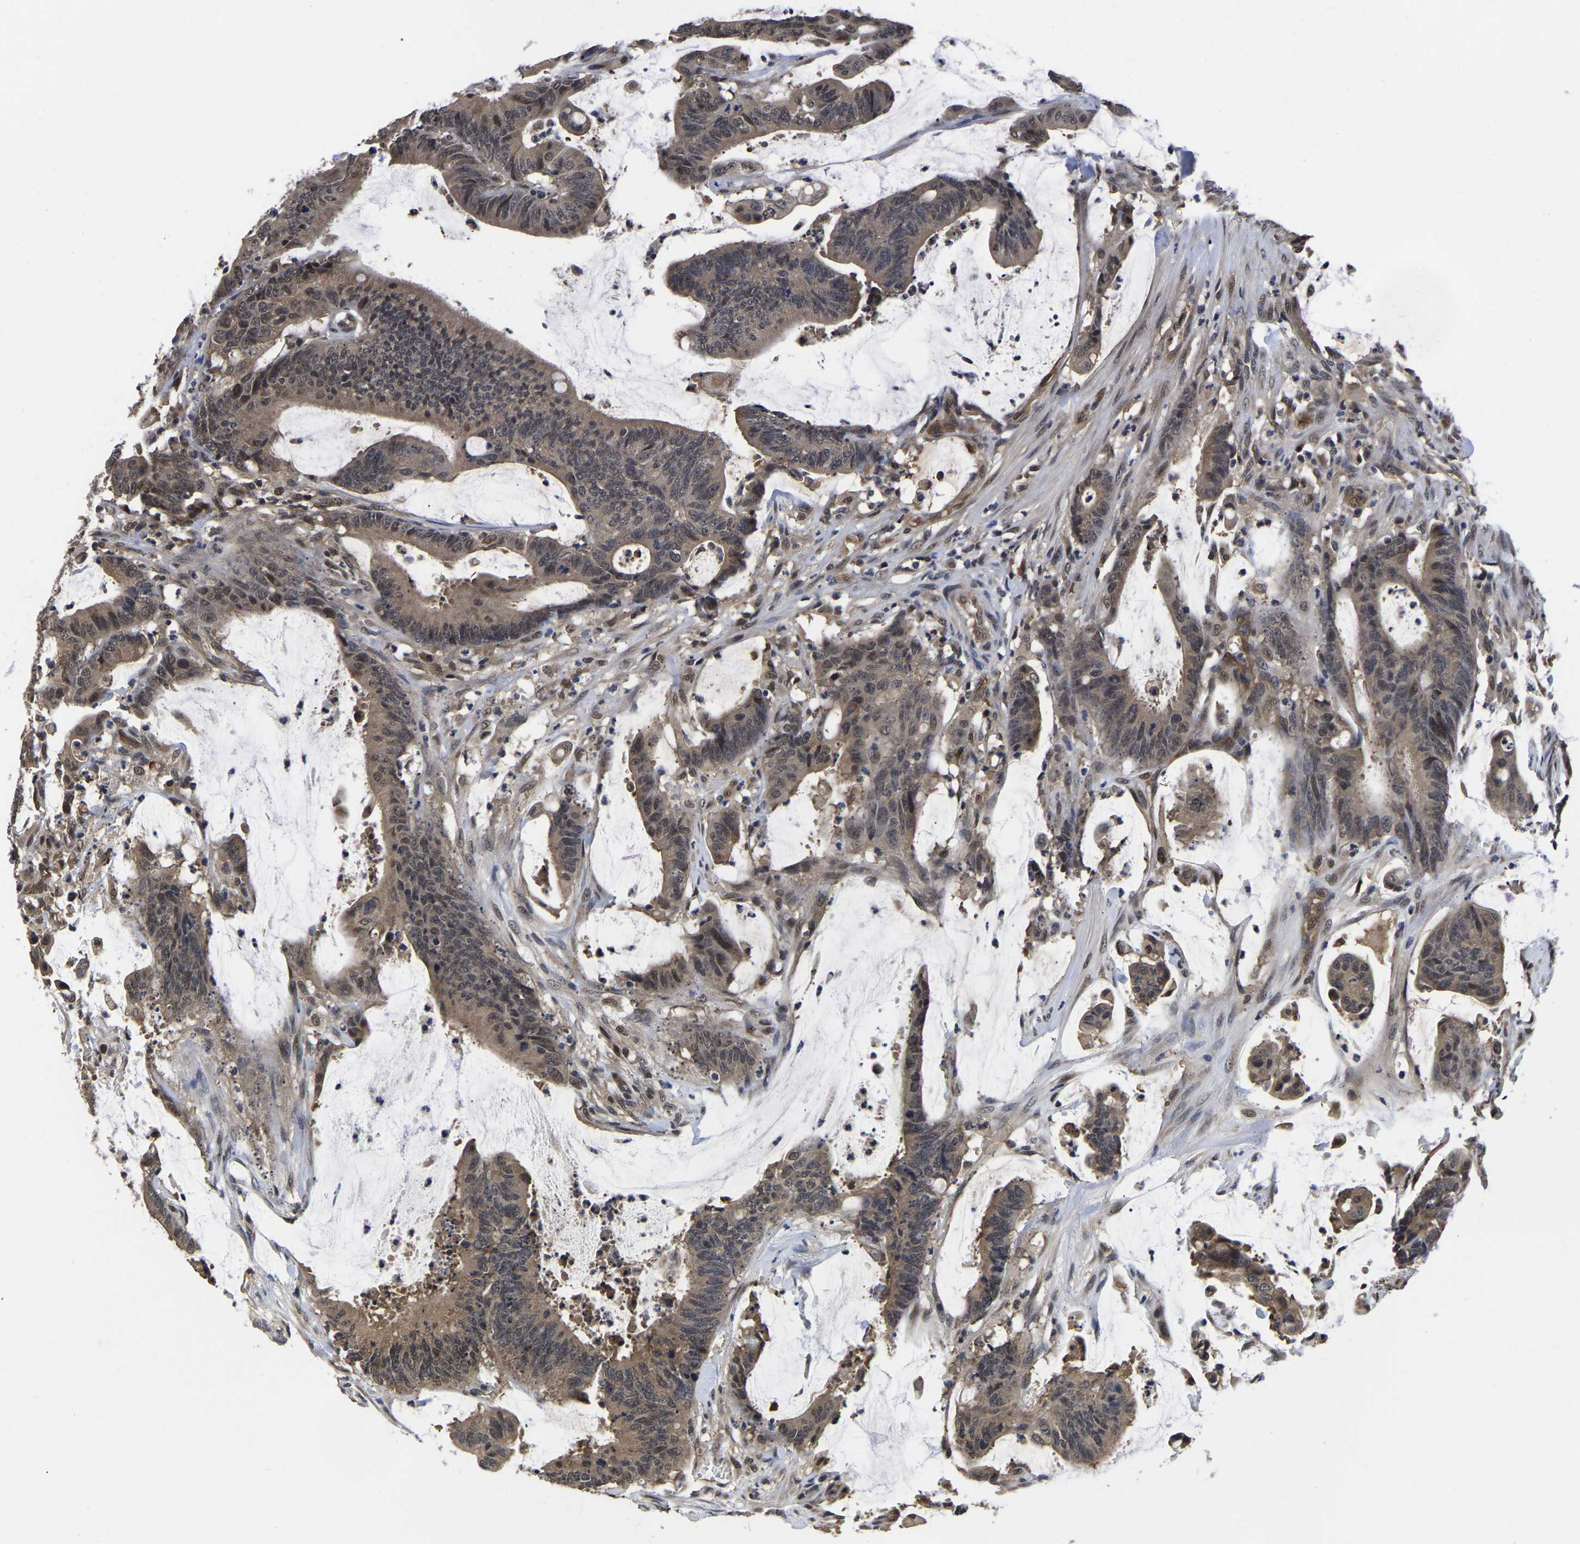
{"staining": {"intensity": "moderate", "quantity": ">75%", "location": "cytoplasmic/membranous,nuclear"}, "tissue": "colorectal cancer", "cell_type": "Tumor cells", "image_type": "cancer", "snomed": [{"axis": "morphology", "description": "Adenocarcinoma, NOS"}, {"axis": "topography", "description": "Rectum"}], "caption": "Immunohistochemistry staining of colorectal adenocarcinoma, which reveals medium levels of moderate cytoplasmic/membranous and nuclear expression in about >75% of tumor cells indicating moderate cytoplasmic/membranous and nuclear protein staining. The staining was performed using DAB (brown) for protein detection and nuclei were counterstained in hematoxylin (blue).", "gene": "MCOLN2", "patient": {"sex": "female", "age": 66}}